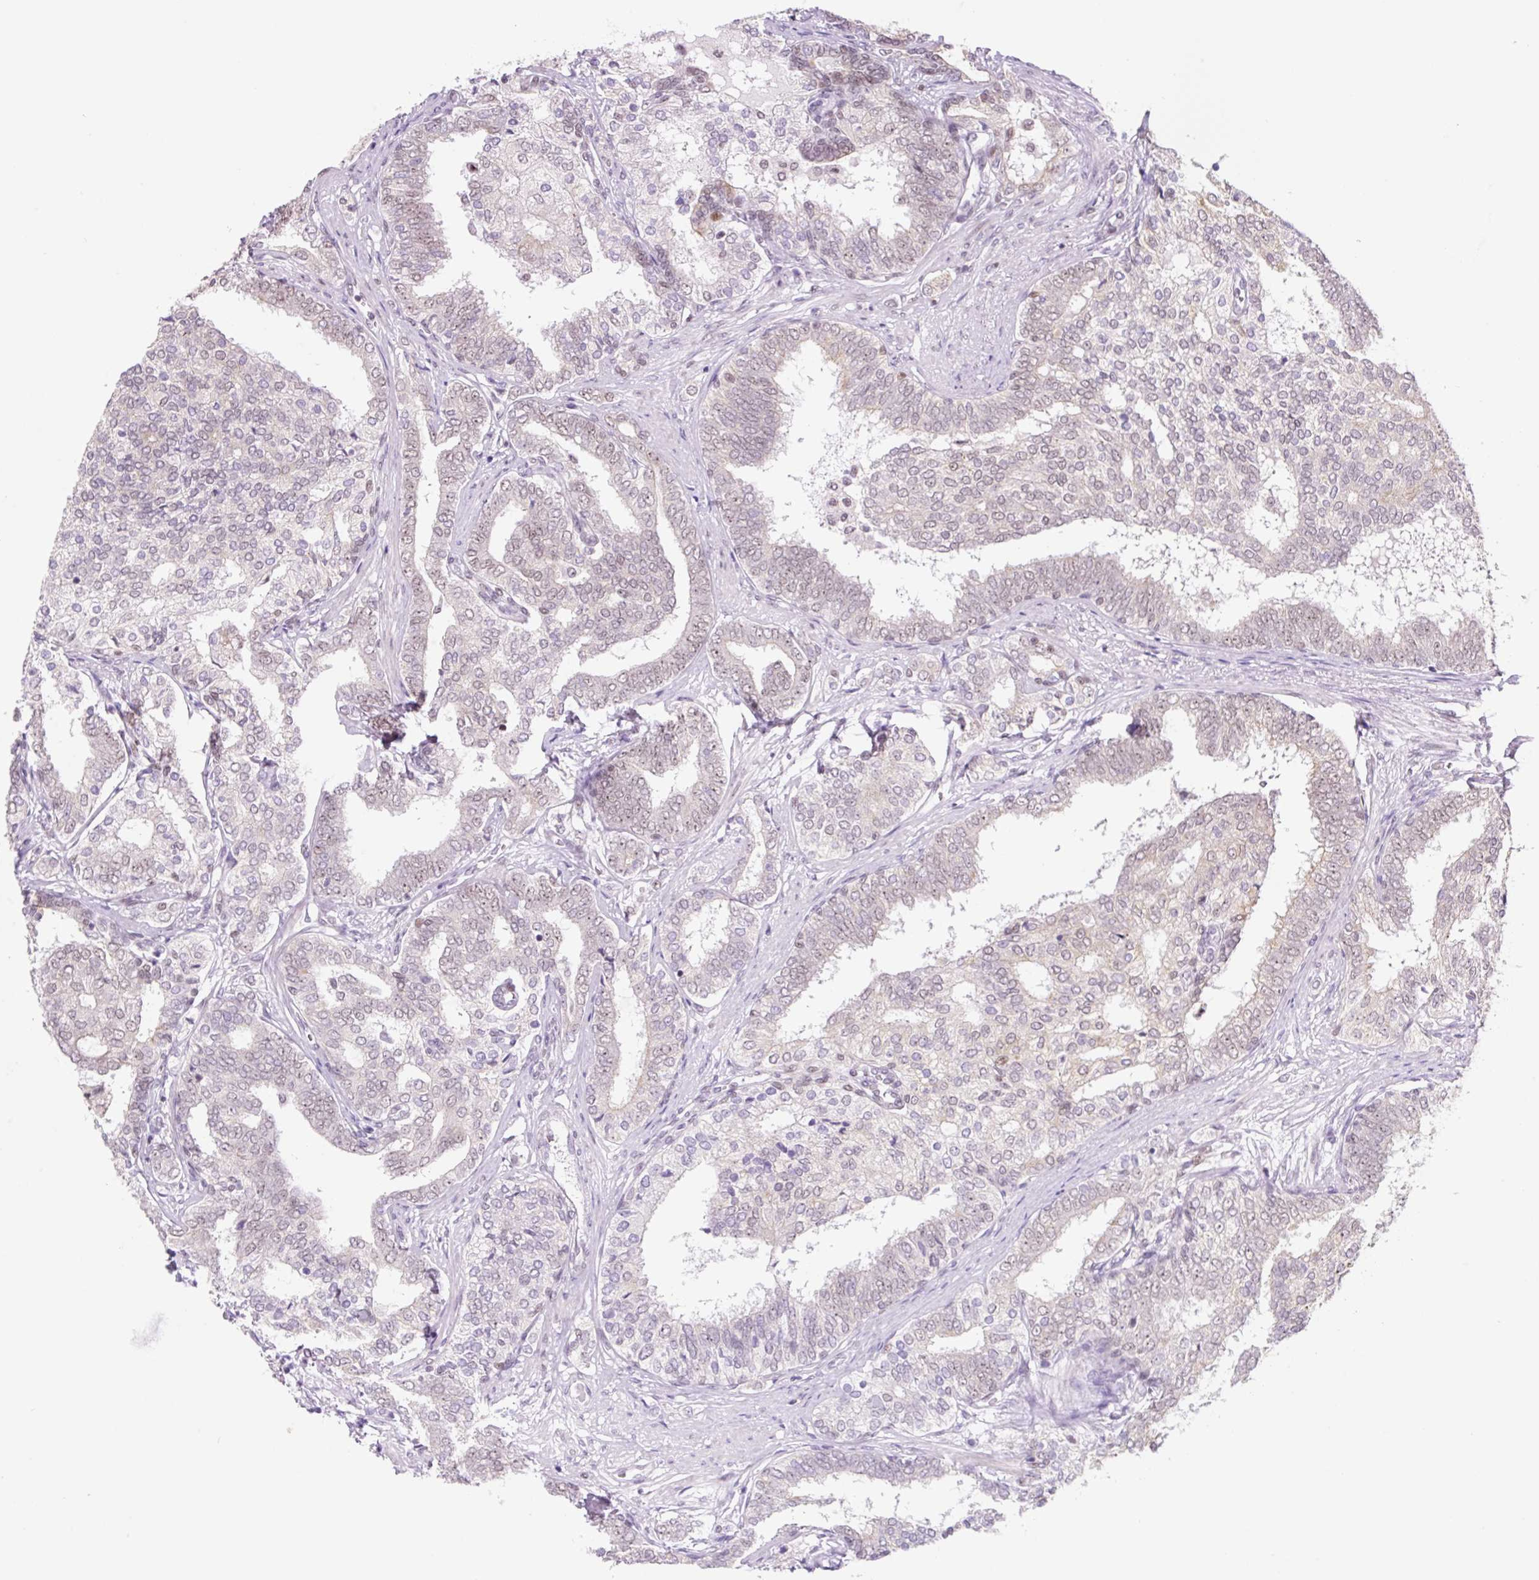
{"staining": {"intensity": "weak", "quantity": "25%-75%", "location": "nuclear"}, "tissue": "prostate cancer", "cell_type": "Tumor cells", "image_type": "cancer", "snomed": [{"axis": "morphology", "description": "Adenocarcinoma, High grade"}, {"axis": "topography", "description": "Prostate"}], "caption": "Immunohistochemistry image of human prostate cancer (adenocarcinoma (high-grade)) stained for a protein (brown), which exhibits low levels of weak nuclear positivity in approximately 25%-75% of tumor cells.", "gene": "TAF1A", "patient": {"sex": "male", "age": 72}}